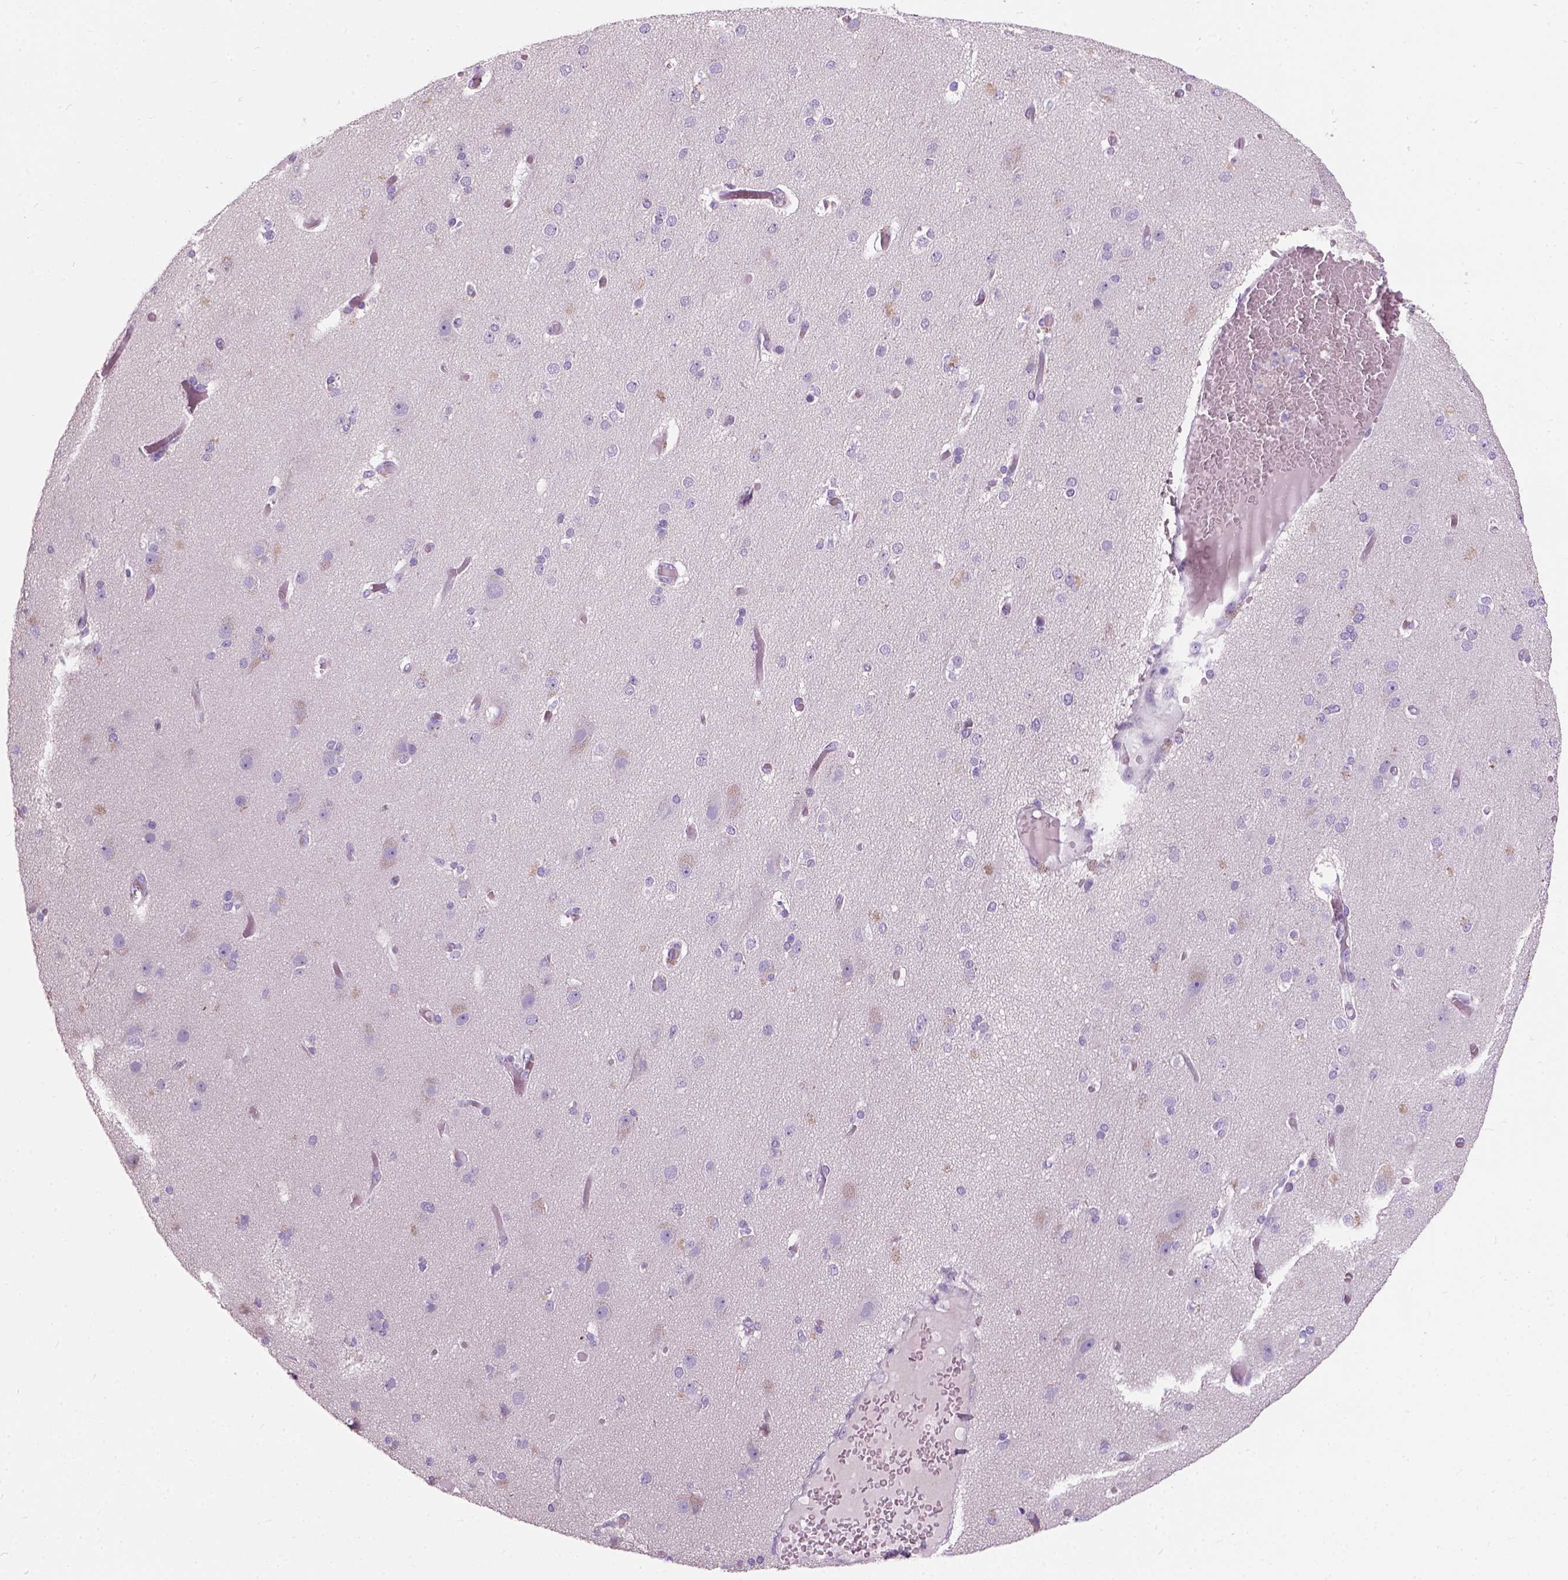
{"staining": {"intensity": "negative", "quantity": "none", "location": "none"}, "tissue": "cerebral cortex", "cell_type": "Endothelial cells", "image_type": "normal", "snomed": [{"axis": "morphology", "description": "Normal tissue, NOS"}, {"axis": "morphology", "description": "Glioma, malignant, High grade"}, {"axis": "topography", "description": "Cerebral cortex"}], "caption": "This is an IHC micrograph of unremarkable cerebral cortex. There is no positivity in endothelial cells.", "gene": "TRIM72", "patient": {"sex": "male", "age": 71}}